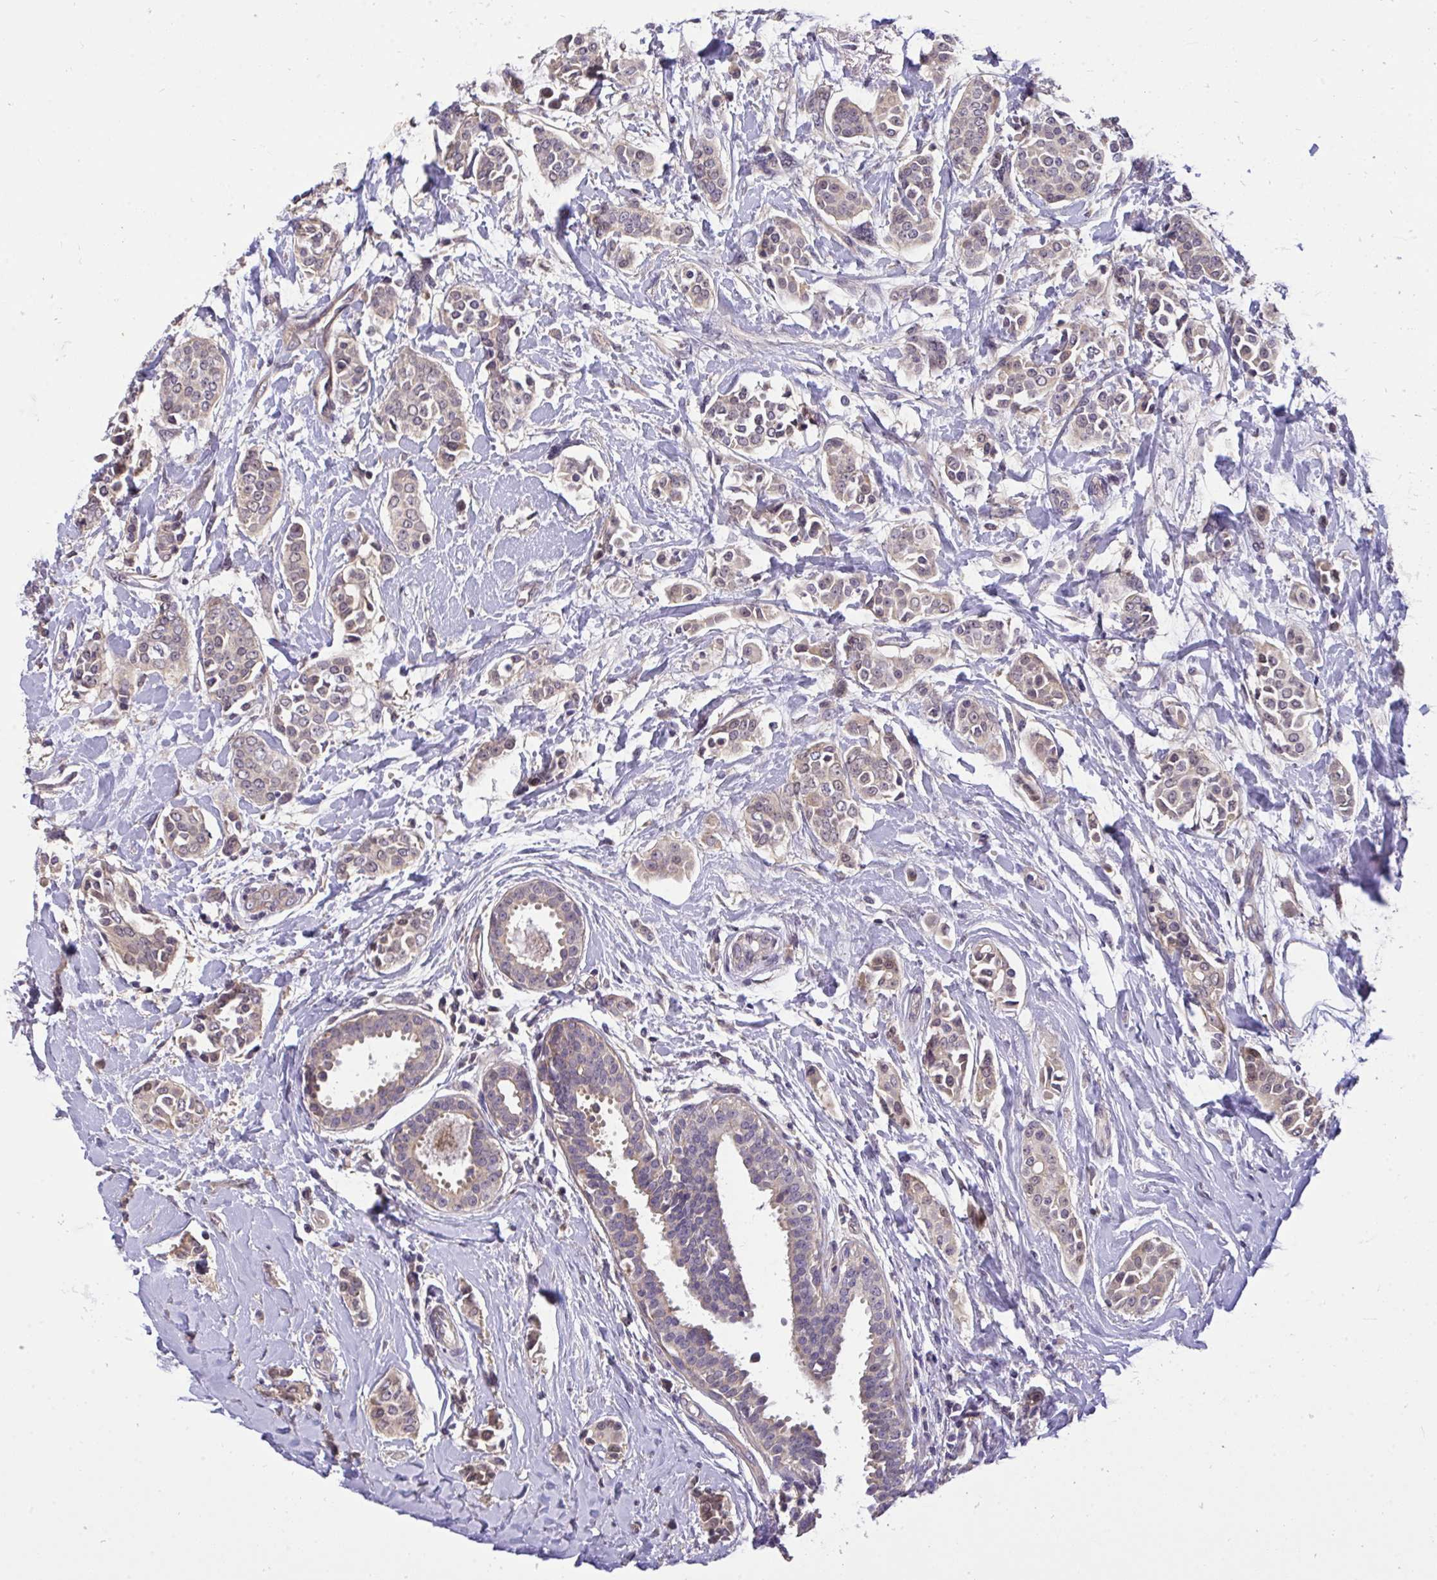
{"staining": {"intensity": "weak", "quantity": "<25%", "location": "nuclear"}, "tissue": "breast cancer", "cell_type": "Tumor cells", "image_type": "cancer", "snomed": [{"axis": "morphology", "description": "Duct carcinoma"}, {"axis": "topography", "description": "Breast"}], "caption": "DAB immunohistochemical staining of human invasive ductal carcinoma (breast) displays no significant staining in tumor cells. The staining was performed using DAB (3,3'-diaminobenzidine) to visualize the protein expression in brown, while the nuclei were stained in blue with hematoxylin (Magnification: 20x).", "gene": "C19orf54", "patient": {"sex": "female", "age": 64}}